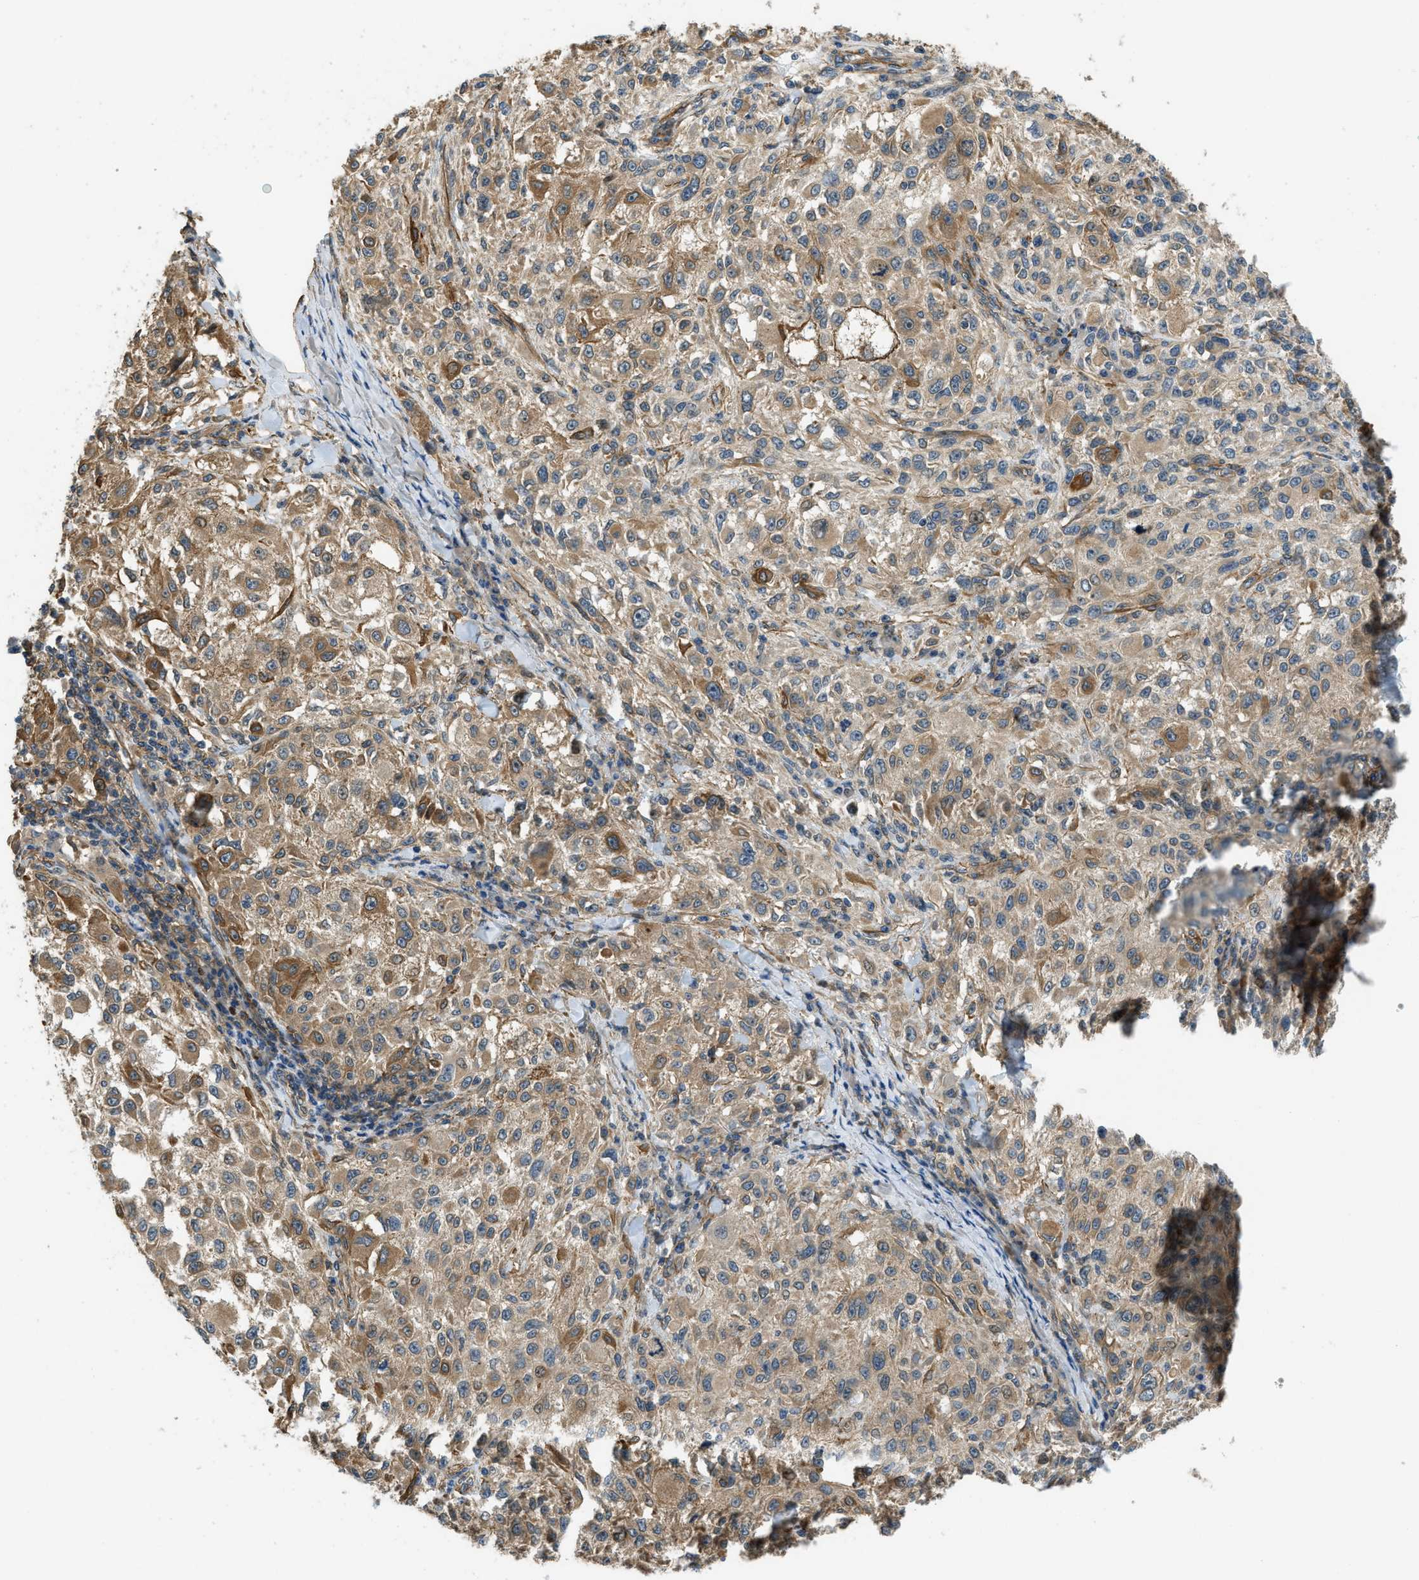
{"staining": {"intensity": "moderate", "quantity": ">75%", "location": "cytoplasmic/membranous"}, "tissue": "melanoma", "cell_type": "Tumor cells", "image_type": "cancer", "snomed": [{"axis": "morphology", "description": "Necrosis, NOS"}, {"axis": "morphology", "description": "Malignant melanoma, NOS"}, {"axis": "topography", "description": "Skin"}], "caption": "Immunohistochemical staining of human melanoma displays medium levels of moderate cytoplasmic/membranous staining in approximately >75% of tumor cells.", "gene": "CGN", "patient": {"sex": "female", "age": 87}}